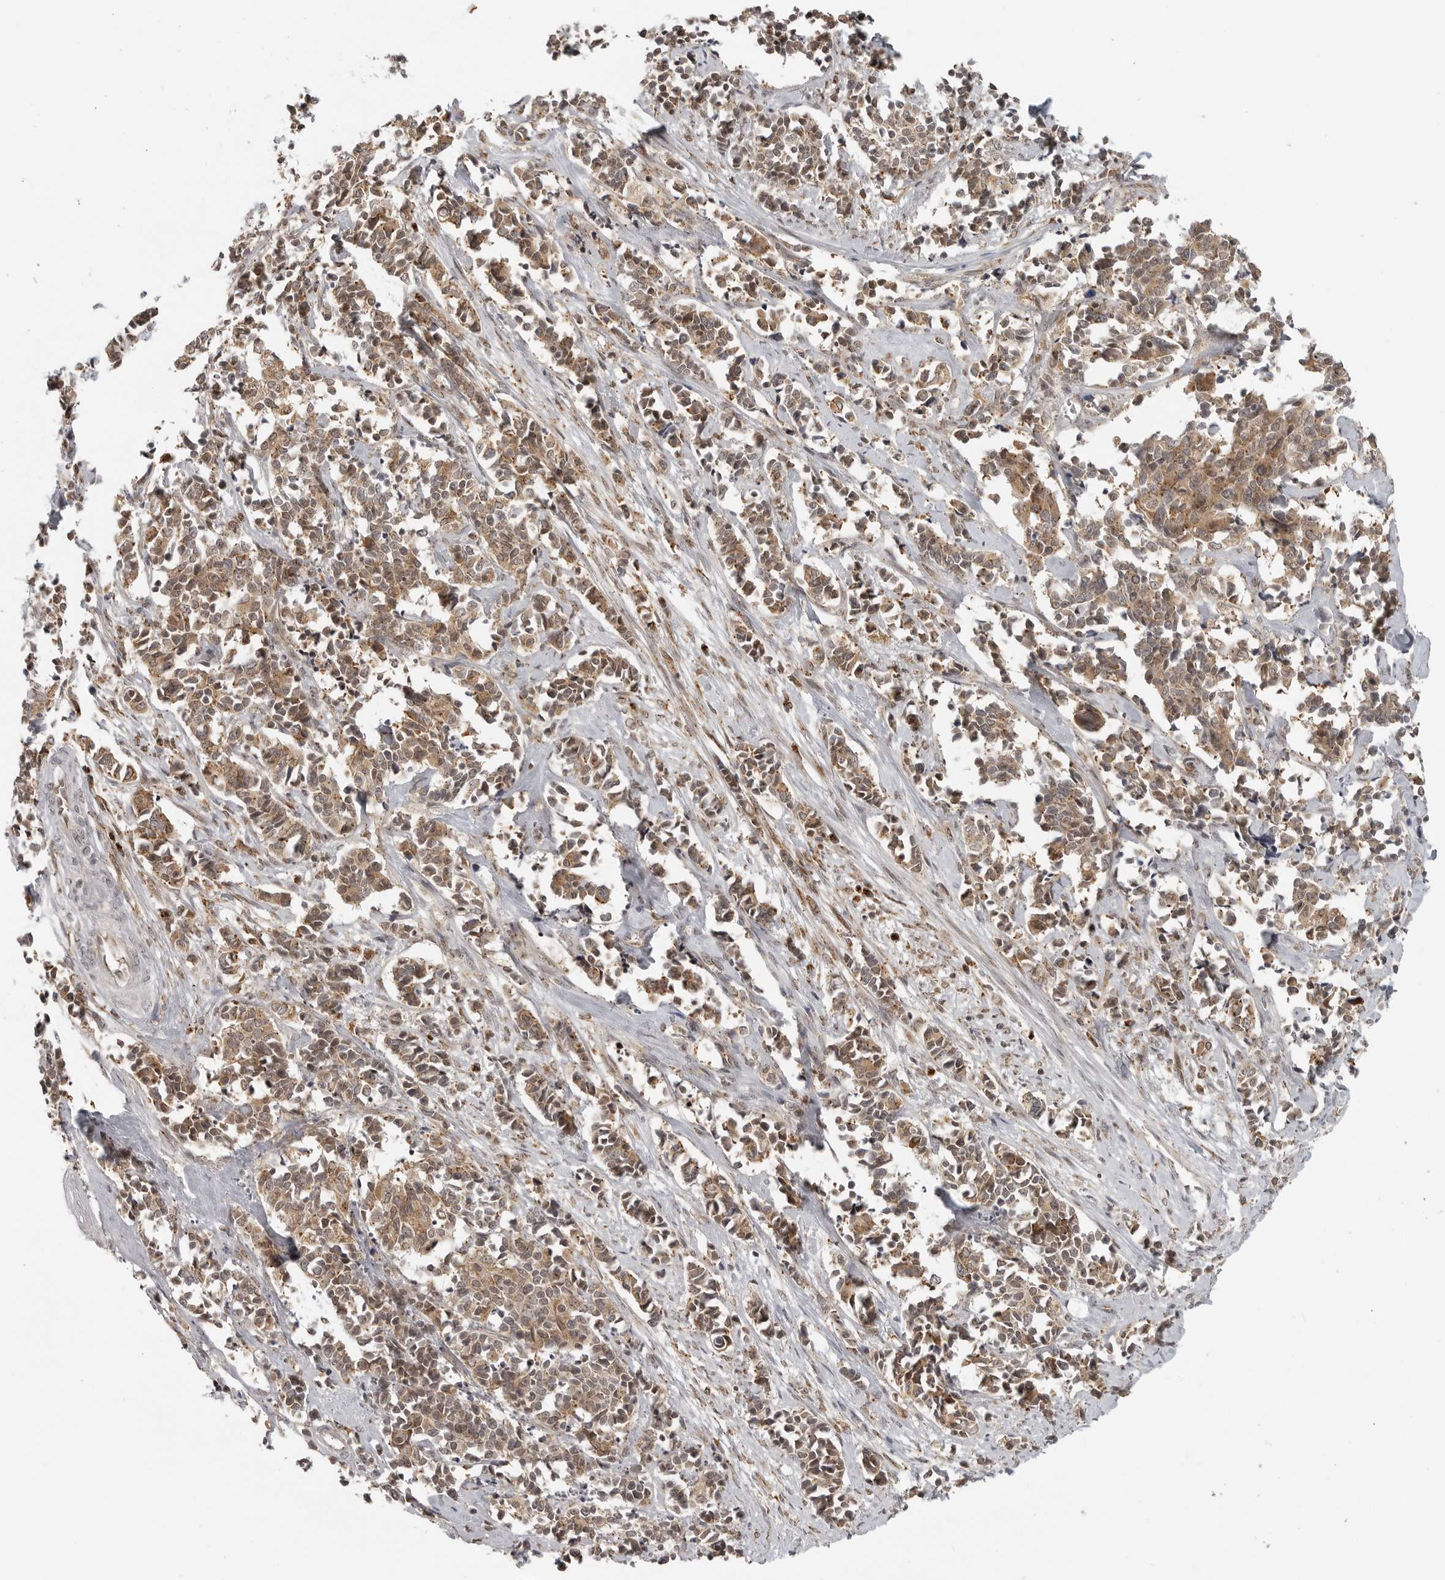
{"staining": {"intensity": "moderate", "quantity": ">75%", "location": "cytoplasmic/membranous,nuclear"}, "tissue": "cervical cancer", "cell_type": "Tumor cells", "image_type": "cancer", "snomed": [{"axis": "morphology", "description": "Normal tissue, NOS"}, {"axis": "morphology", "description": "Squamous cell carcinoma, NOS"}, {"axis": "topography", "description": "Cervix"}], "caption": "Immunohistochemical staining of squamous cell carcinoma (cervical) demonstrates moderate cytoplasmic/membranous and nuclear protein expression in about >75% of tumor cells.", "gene": "COPA", "patient": {"sex": "female", "age": 35}}